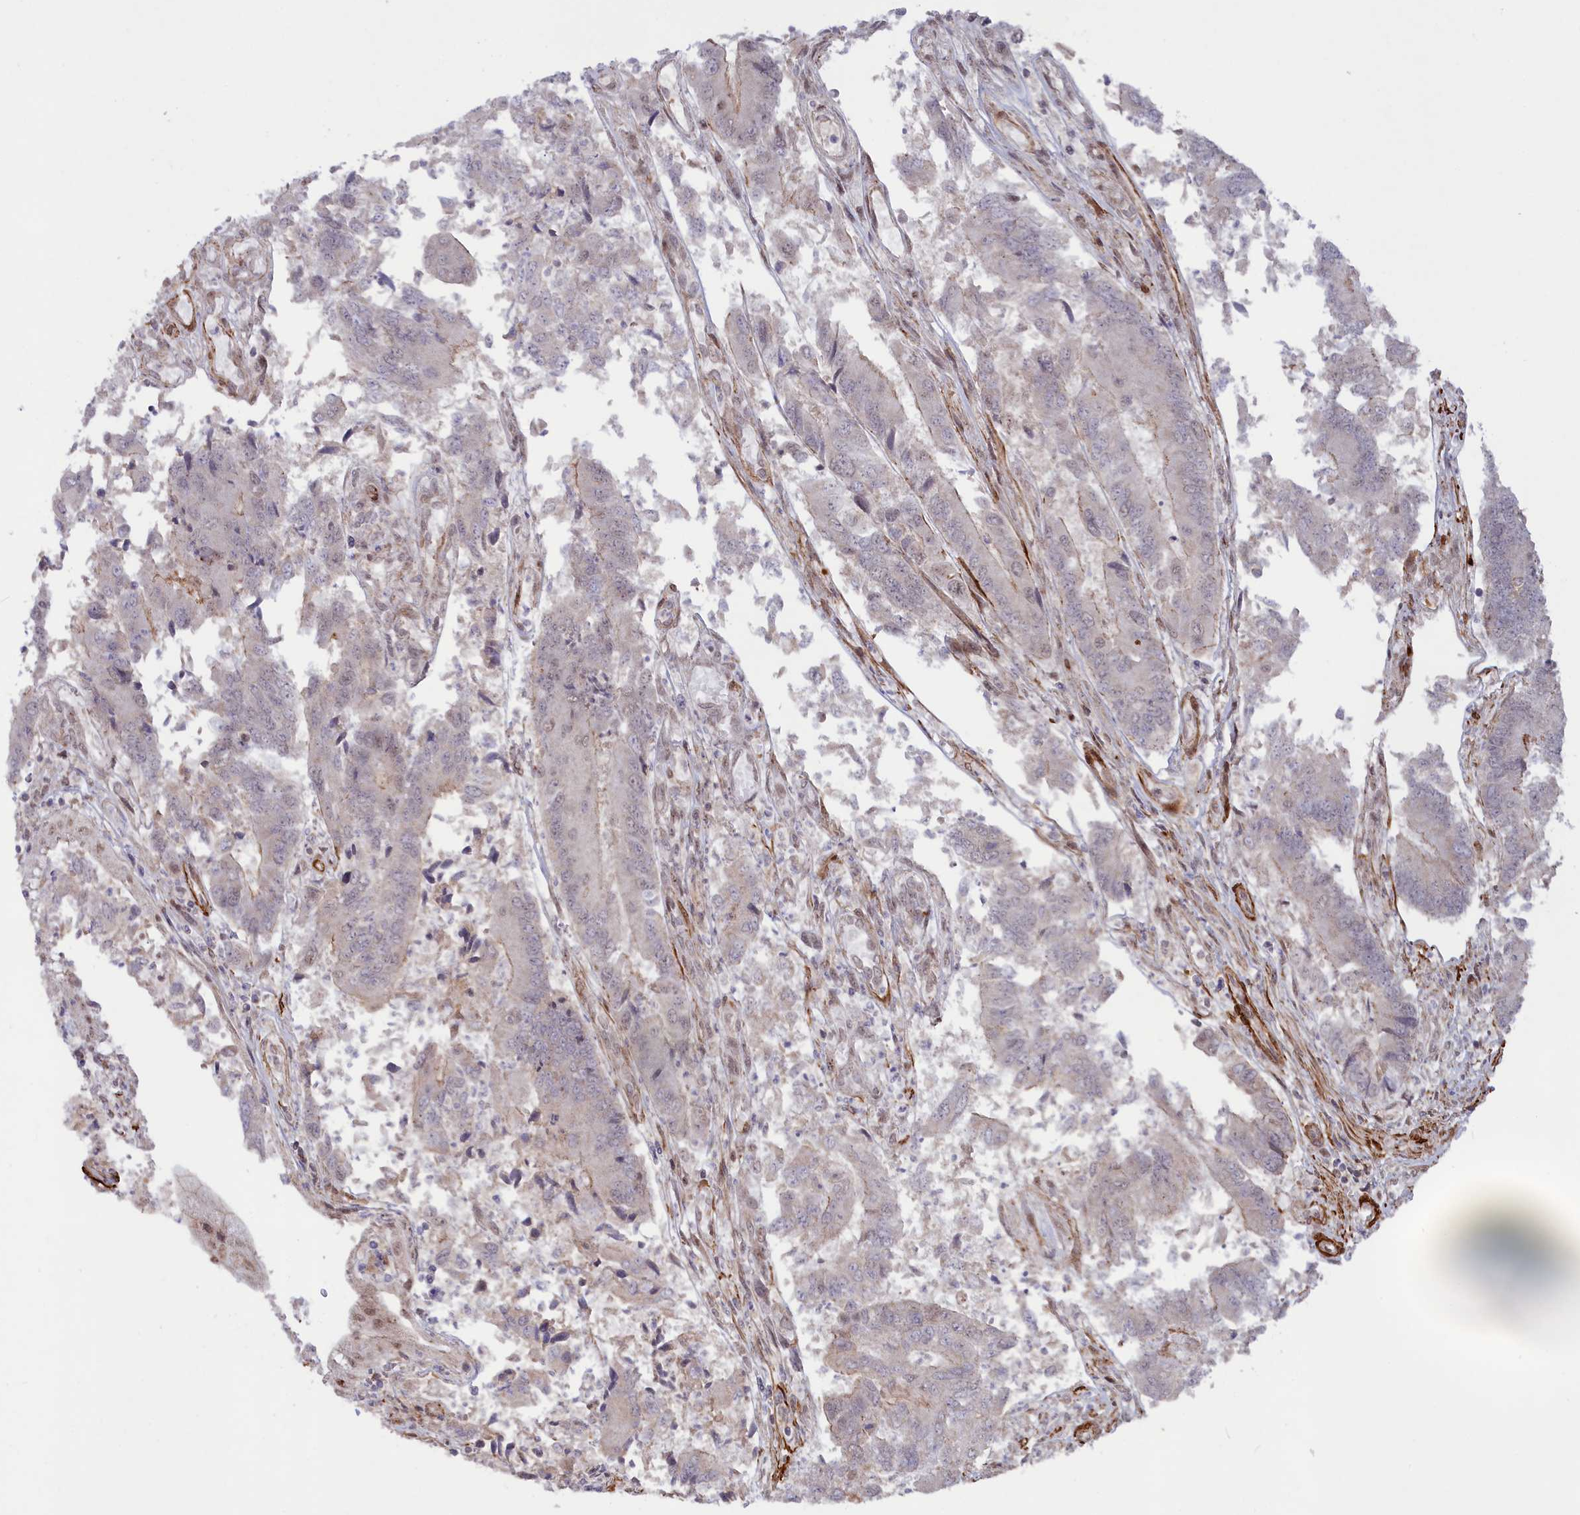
{"staining": {"intensity": "negative", "quantity": "none", "location": "none"}, "tissue": "colorectal cancer", "cell_type": "Tumor cells", "image_type": "cancer", "snomed": [{"axis": "morphology", "description": "Adenocarcinoma, NOS"}, {"axis": "topography", "description": "Colon"}], "caption": "Immunohistochemistry (IHC) photomicrograph of neoplastic tissue: human colorectal adenocarcinoma stained with DAB (3,3'-diaminobenzidine) shows no significant protein positivity in tumor cells.", "gene": "CCDC154", "patient": {"sex": "female", "age": 67}}